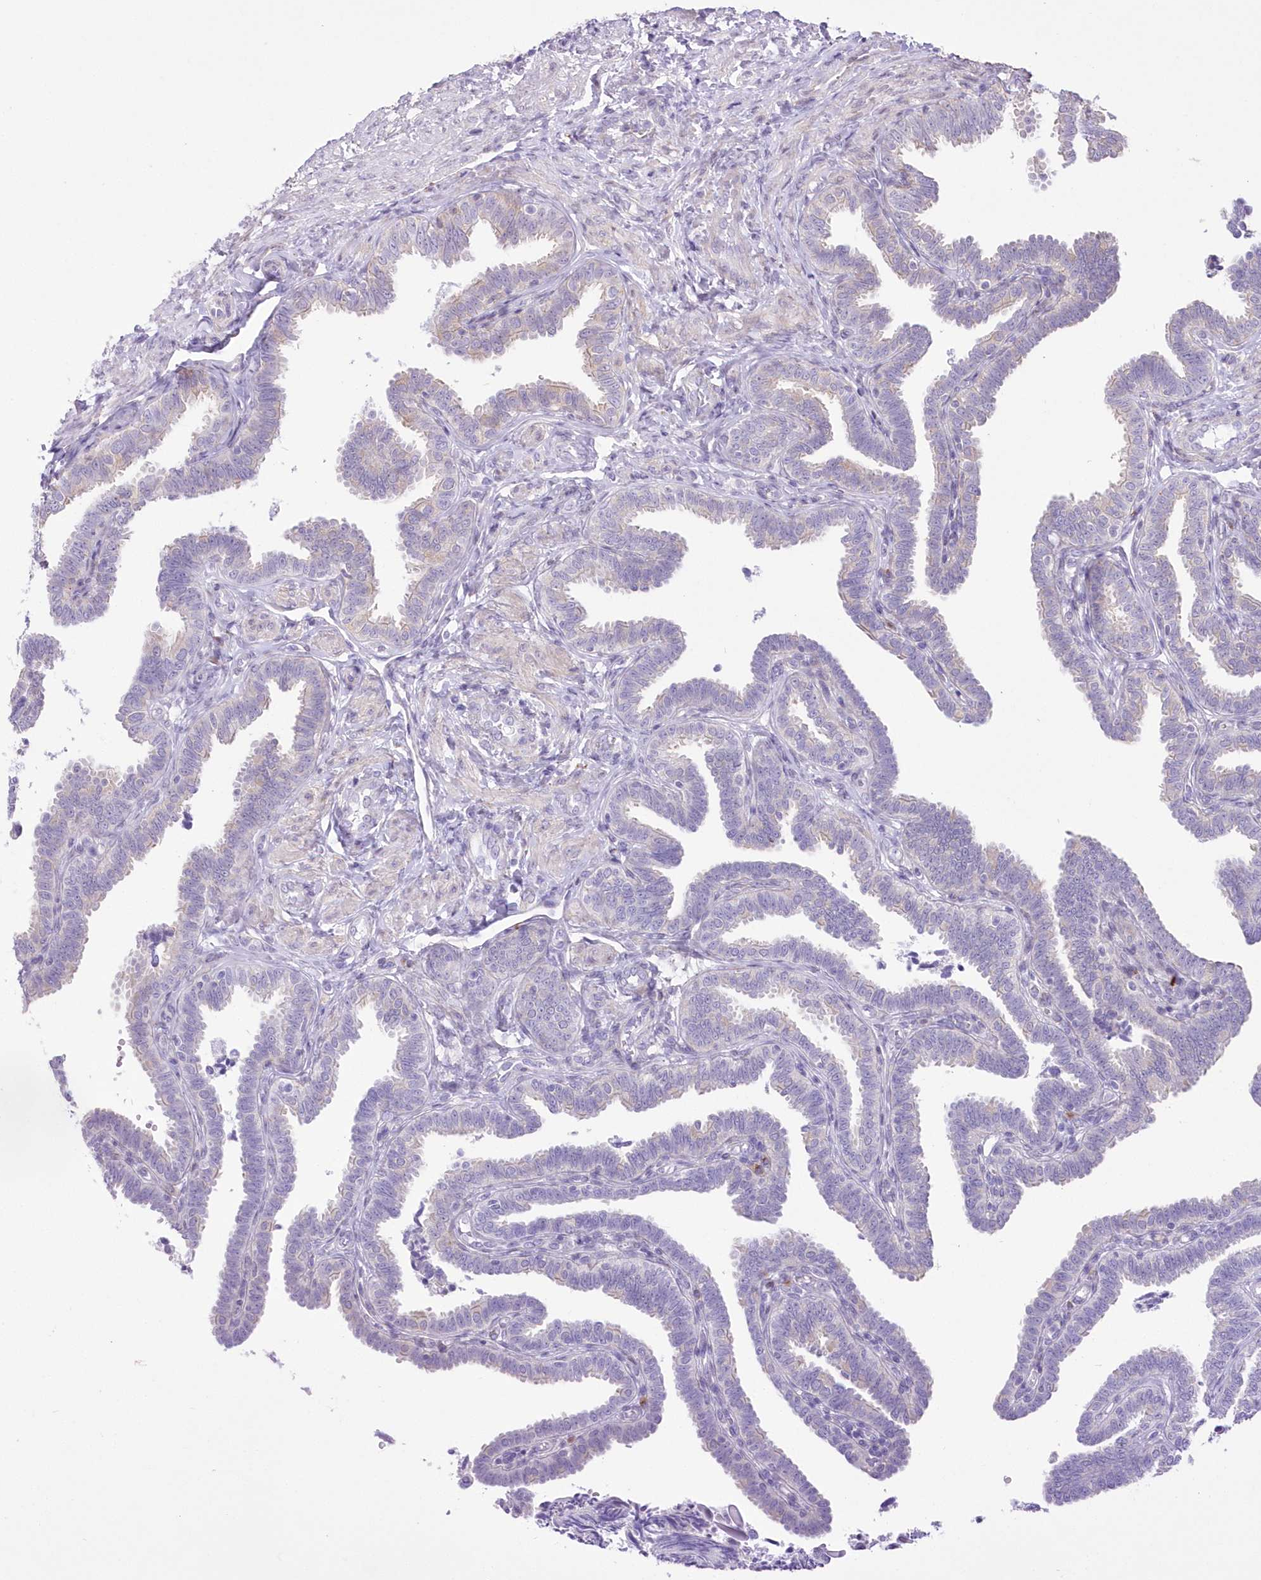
{"staining": {"intensity": "negative", "quantity": "none", "location": "none"}, "tissue": "fallopian tube", "cell_type": "Glandular cells", "image_type": "normal", "snomed": [{"axis": "morphology", "description": "Normal tissue, NOS"}, {"axis": "topography", "description": "Fallopian tube"}], "caption": "Glandular cells show no significant protein staining in benign fallopian tube. (DAB immunohistochemistry (IHC) with hematoxylin counter stain).", "gene": "FAM241B", "patient": {"sex": "female", "age": 39}}